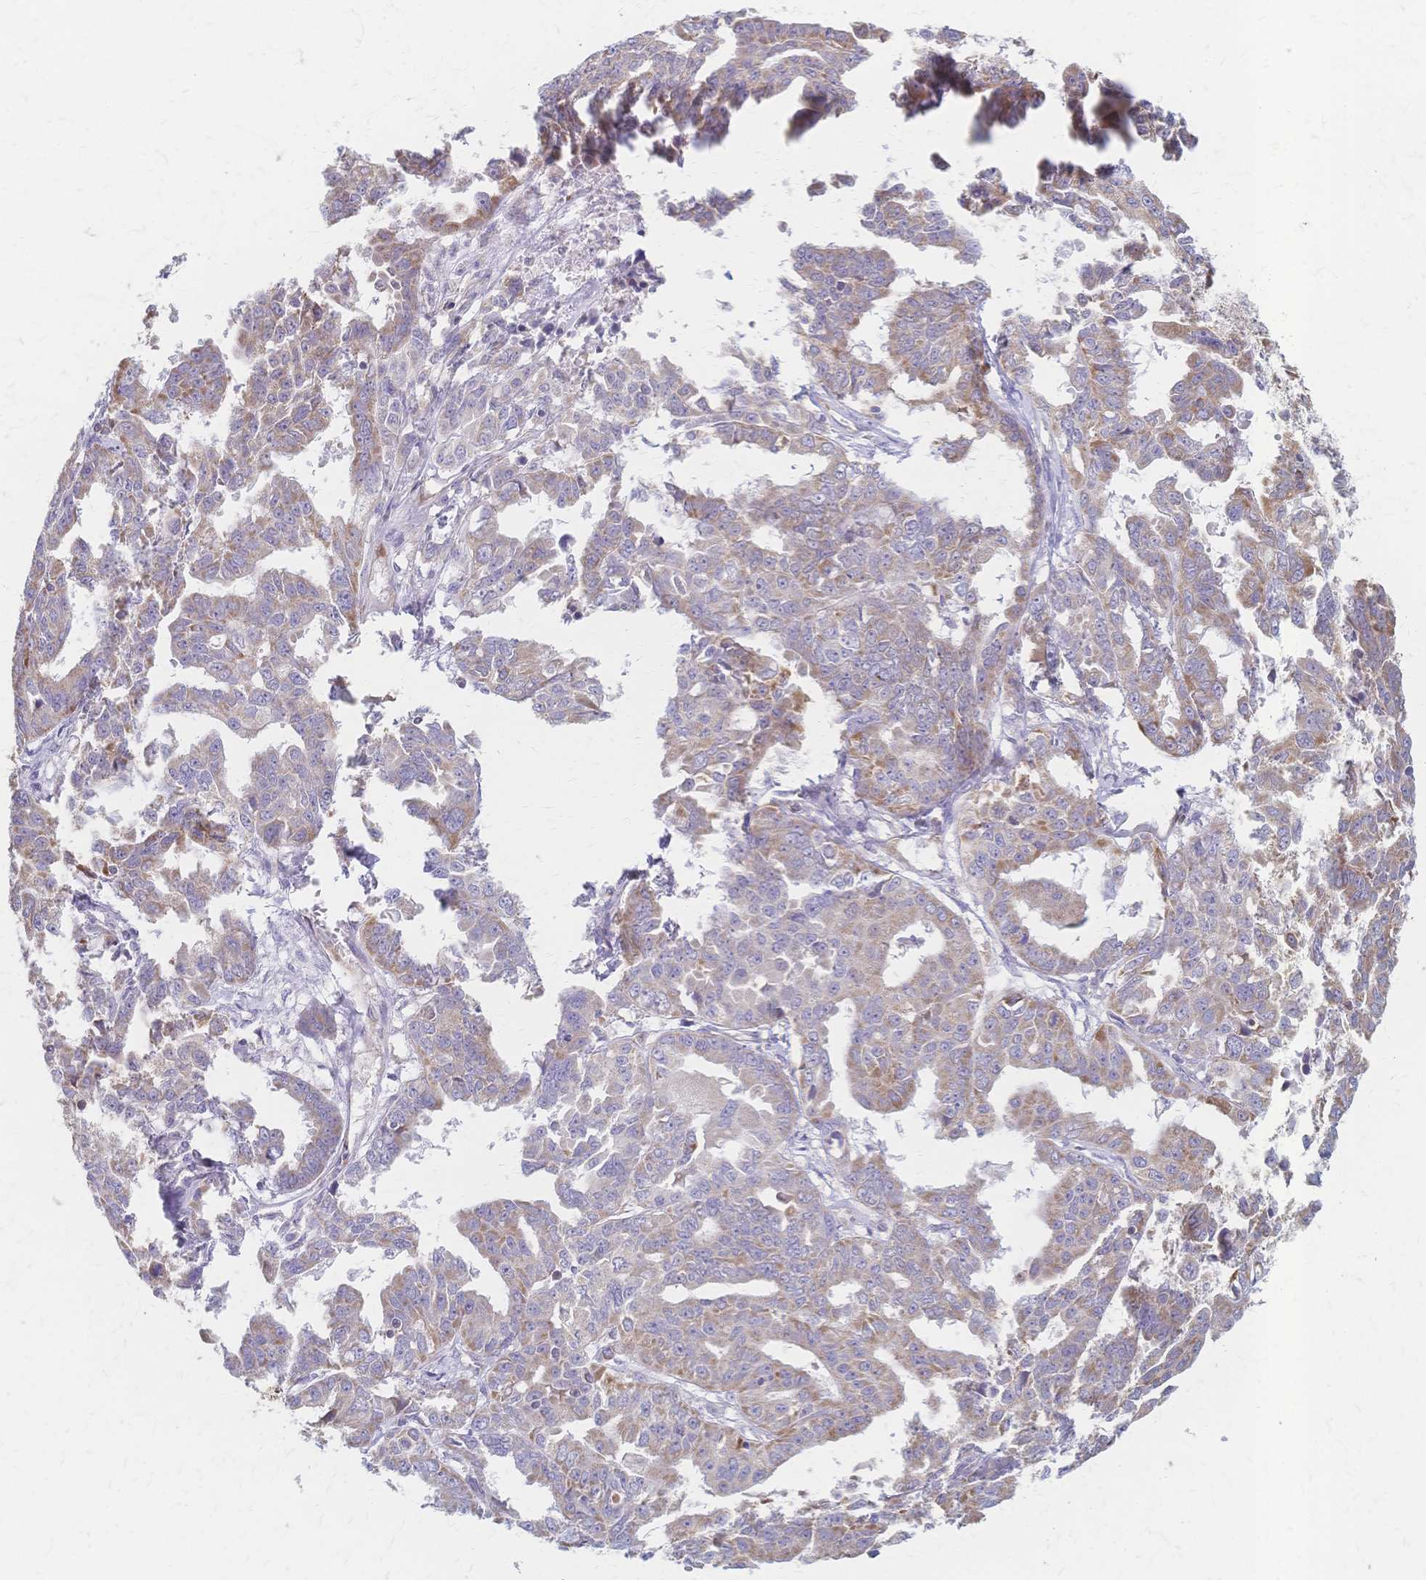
{"staining": {"intensity": "moderate", "quantity": "<25%", "location": "cytoplasmic/membranous"}, "tissue": "ovarian cancer", "cell_type": "Tumor cells", "image_type": "cancer", "snomed": [{"axis": "morphology", "description": "Adenocarcinoma, NOS"}, {"axis": "morphology", "description": "Carcinoma, endometroid"}, {"axis": "topography", "description": "Ovary"}], "caption": "Protein expression analysis of human endometroid carcinoma (ovarian) reveals moderate cytoplasmic/membranous positivity in about <25% of tumor cells. Nuclei are stained in blue.", "gene": "CYB5A", "patient": {"sex": "female", "age": 72}}